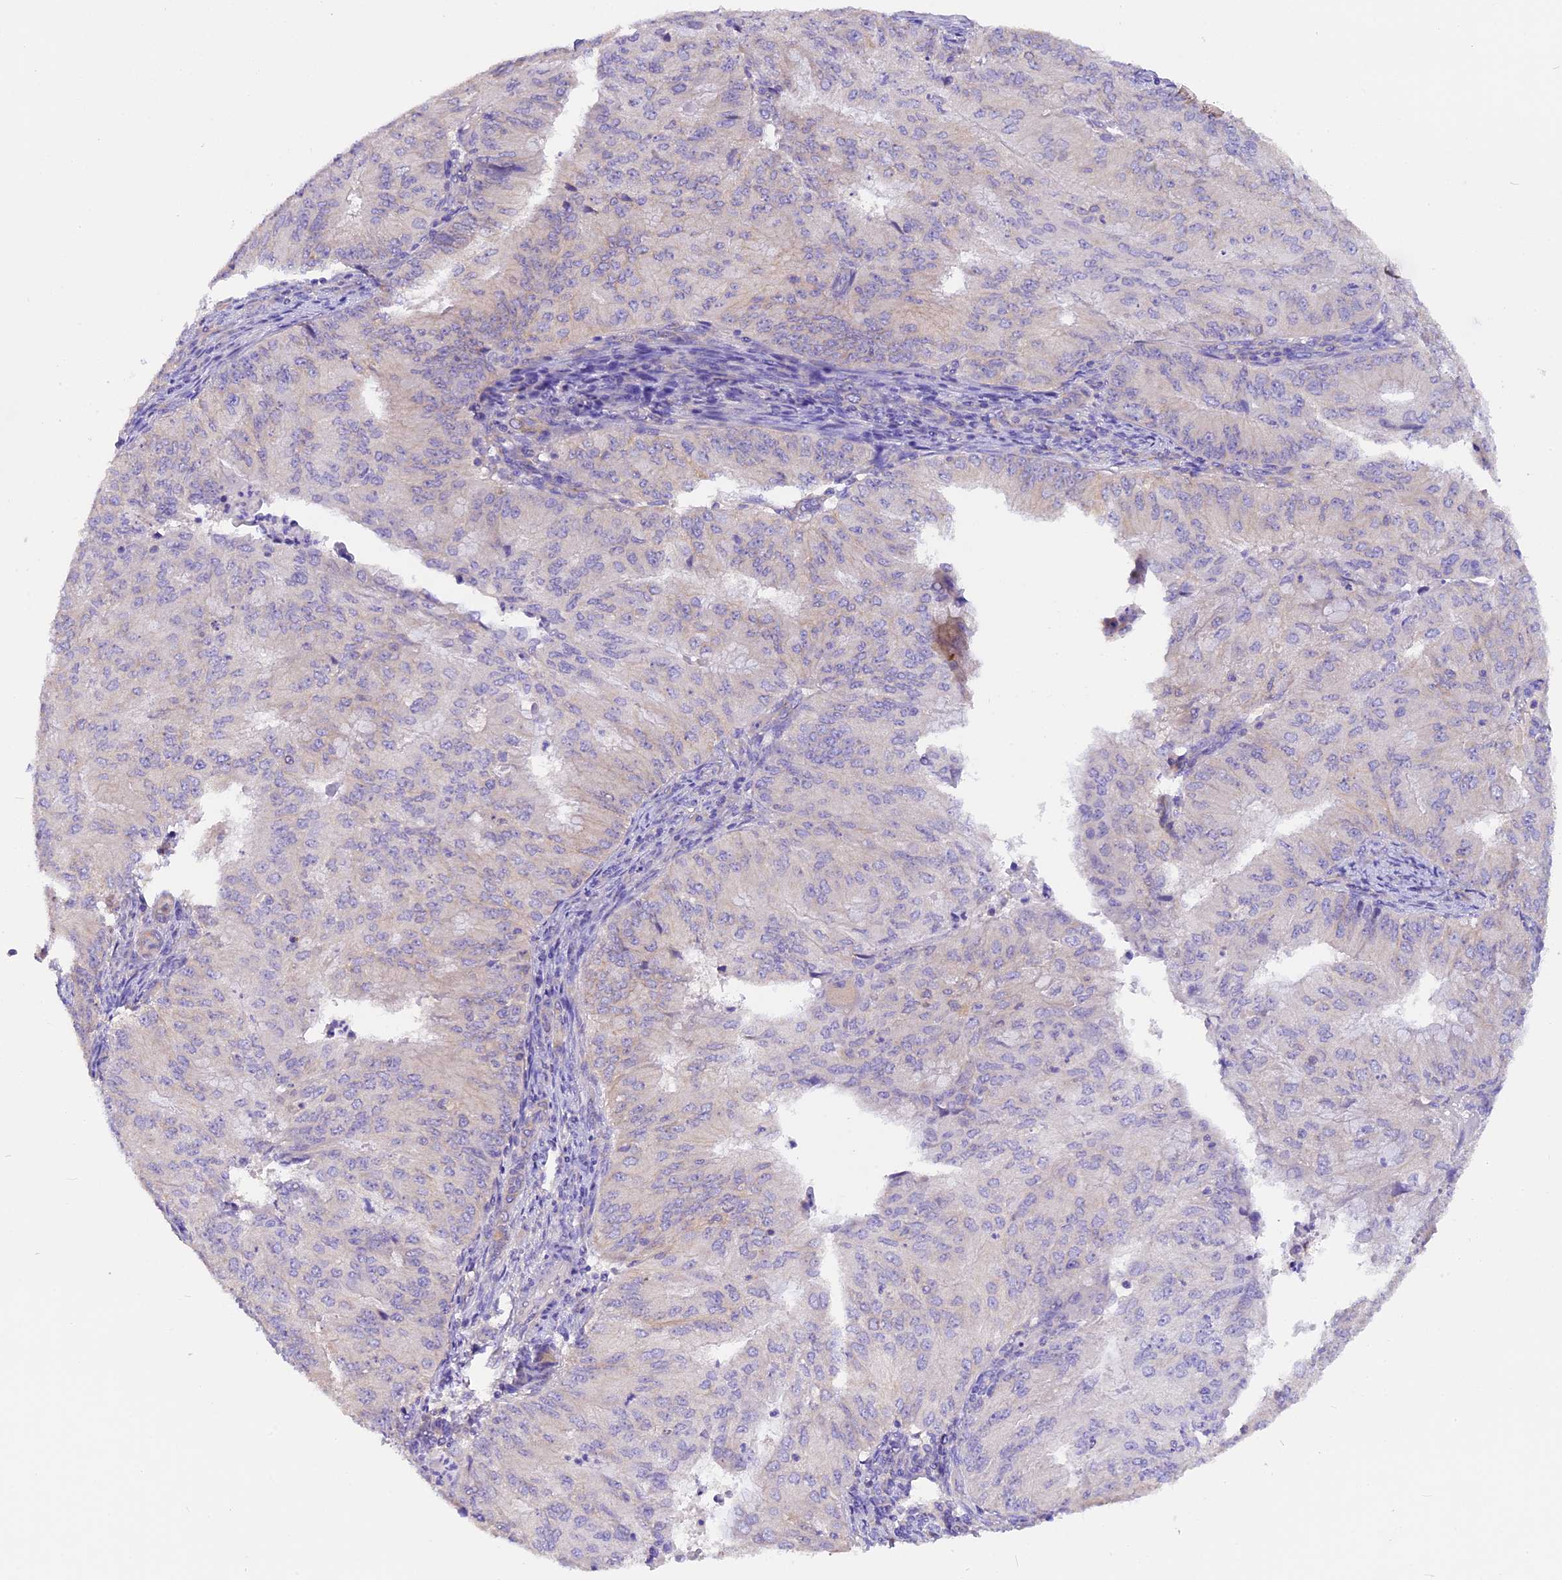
{"staining": {"intensity": "negative", "quantity": "none", "location": "none"}, "tissue": "endometrial cancer", "cell_type": "Tumor cells", "image_type": "cancer", "snomed": [{"axis": "morphology", "description": "Adenocarcinoma, NOS"}, {"axis": "topography", "description": "Endometrium"}], "caption": "Immunohistochemistry photomicrograph of endometrial cancer stained for a protein (brown), which shows no positivity in tumor cells.", "gene": "AP3B2", "patient": {"sex": "female", "age": 50}}